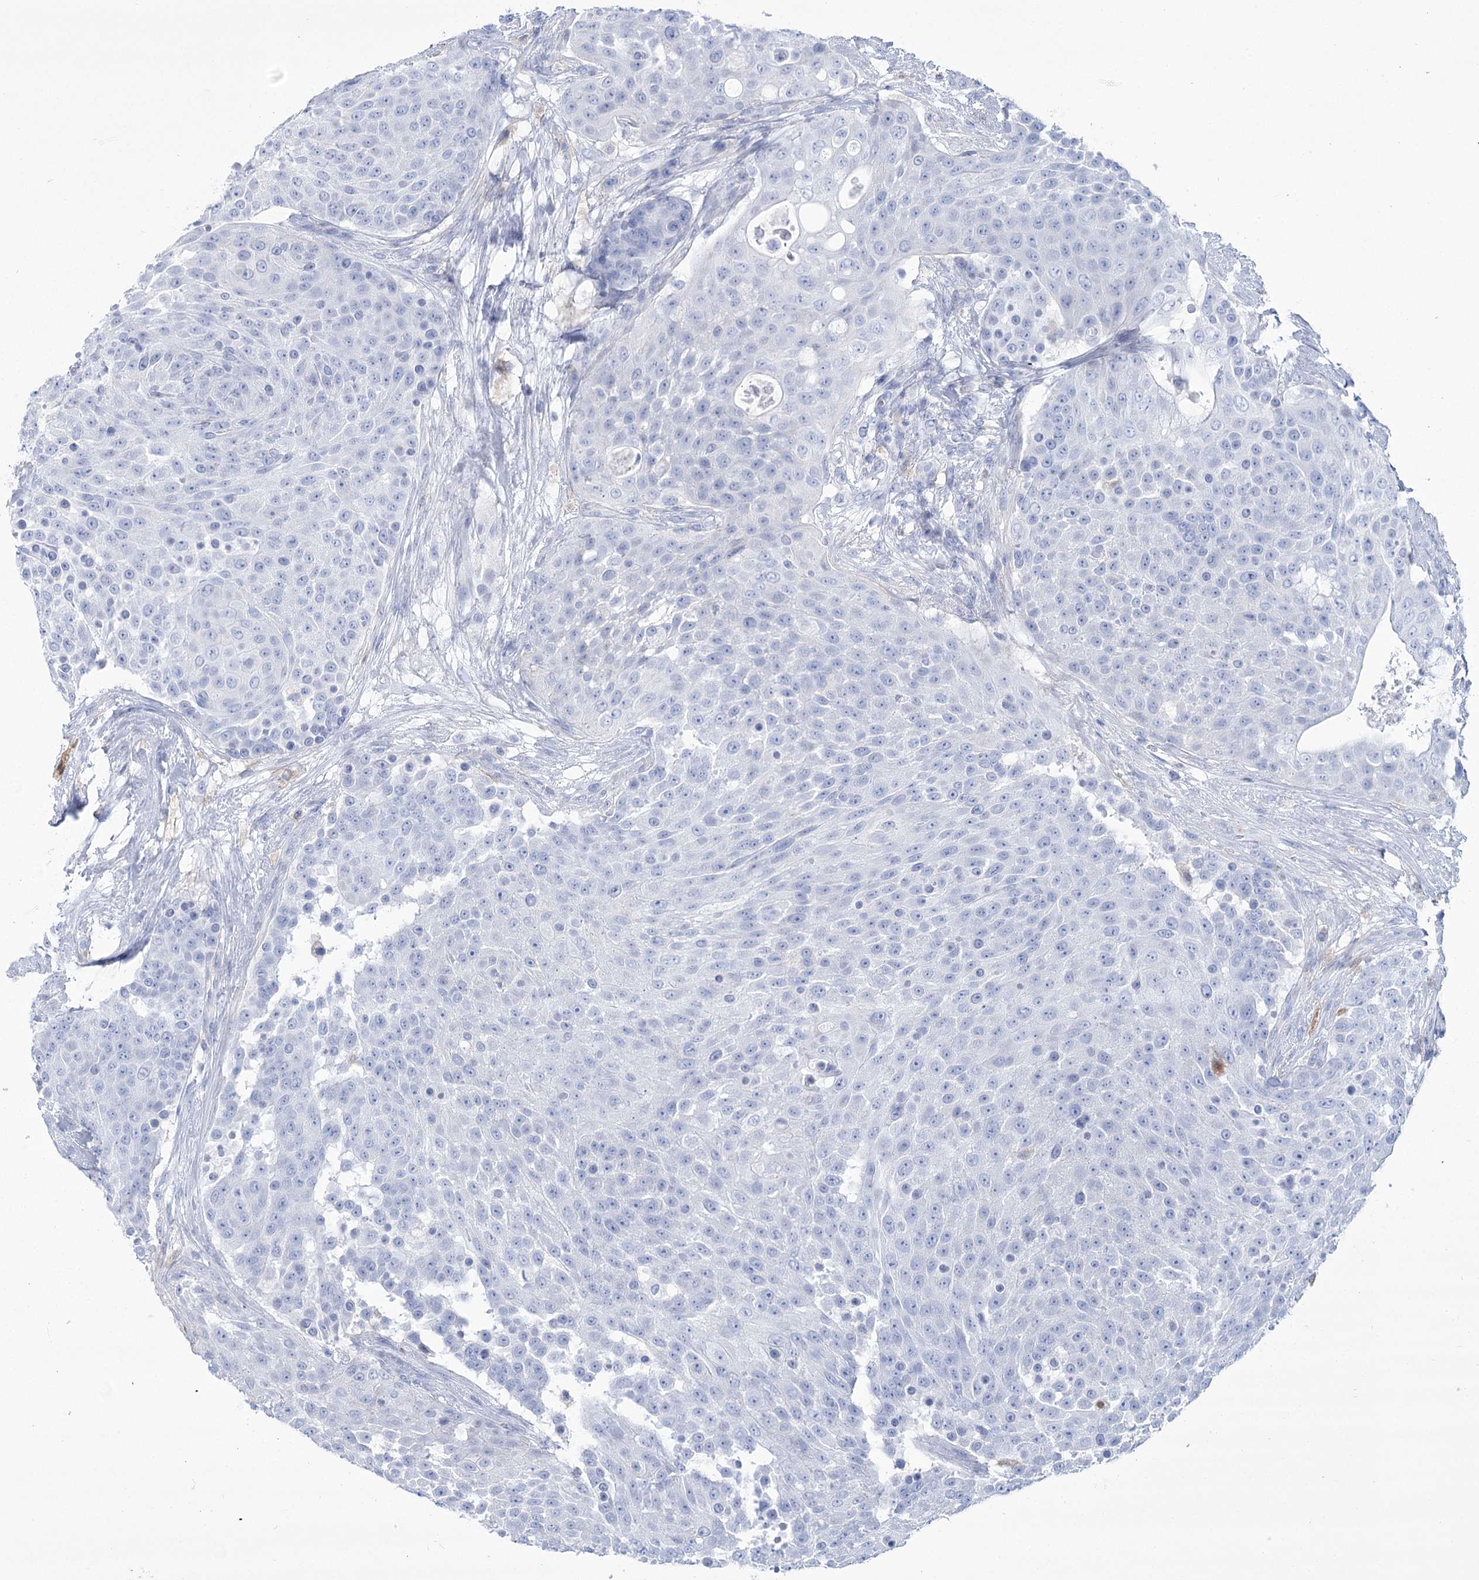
{"staining": {"intensity": "negative", "quantity": "none", "location": "none"}, "tissue": "urothelial cancer", "cell_type": "Tumor cells", "image_type": "cancer", "snomed": [{"axis": "morphology", "description": "Urothelial carcinoma, High grade"}, {"axis": "topography", "description": "Urinary bladder"}], "caption": "Immunohistochemistry (IHC) of urothelial cancer exhibits no positivity in tumor cells.", "gene": "PCDHA1", "patient": {"sex": "female", "age": 63}}